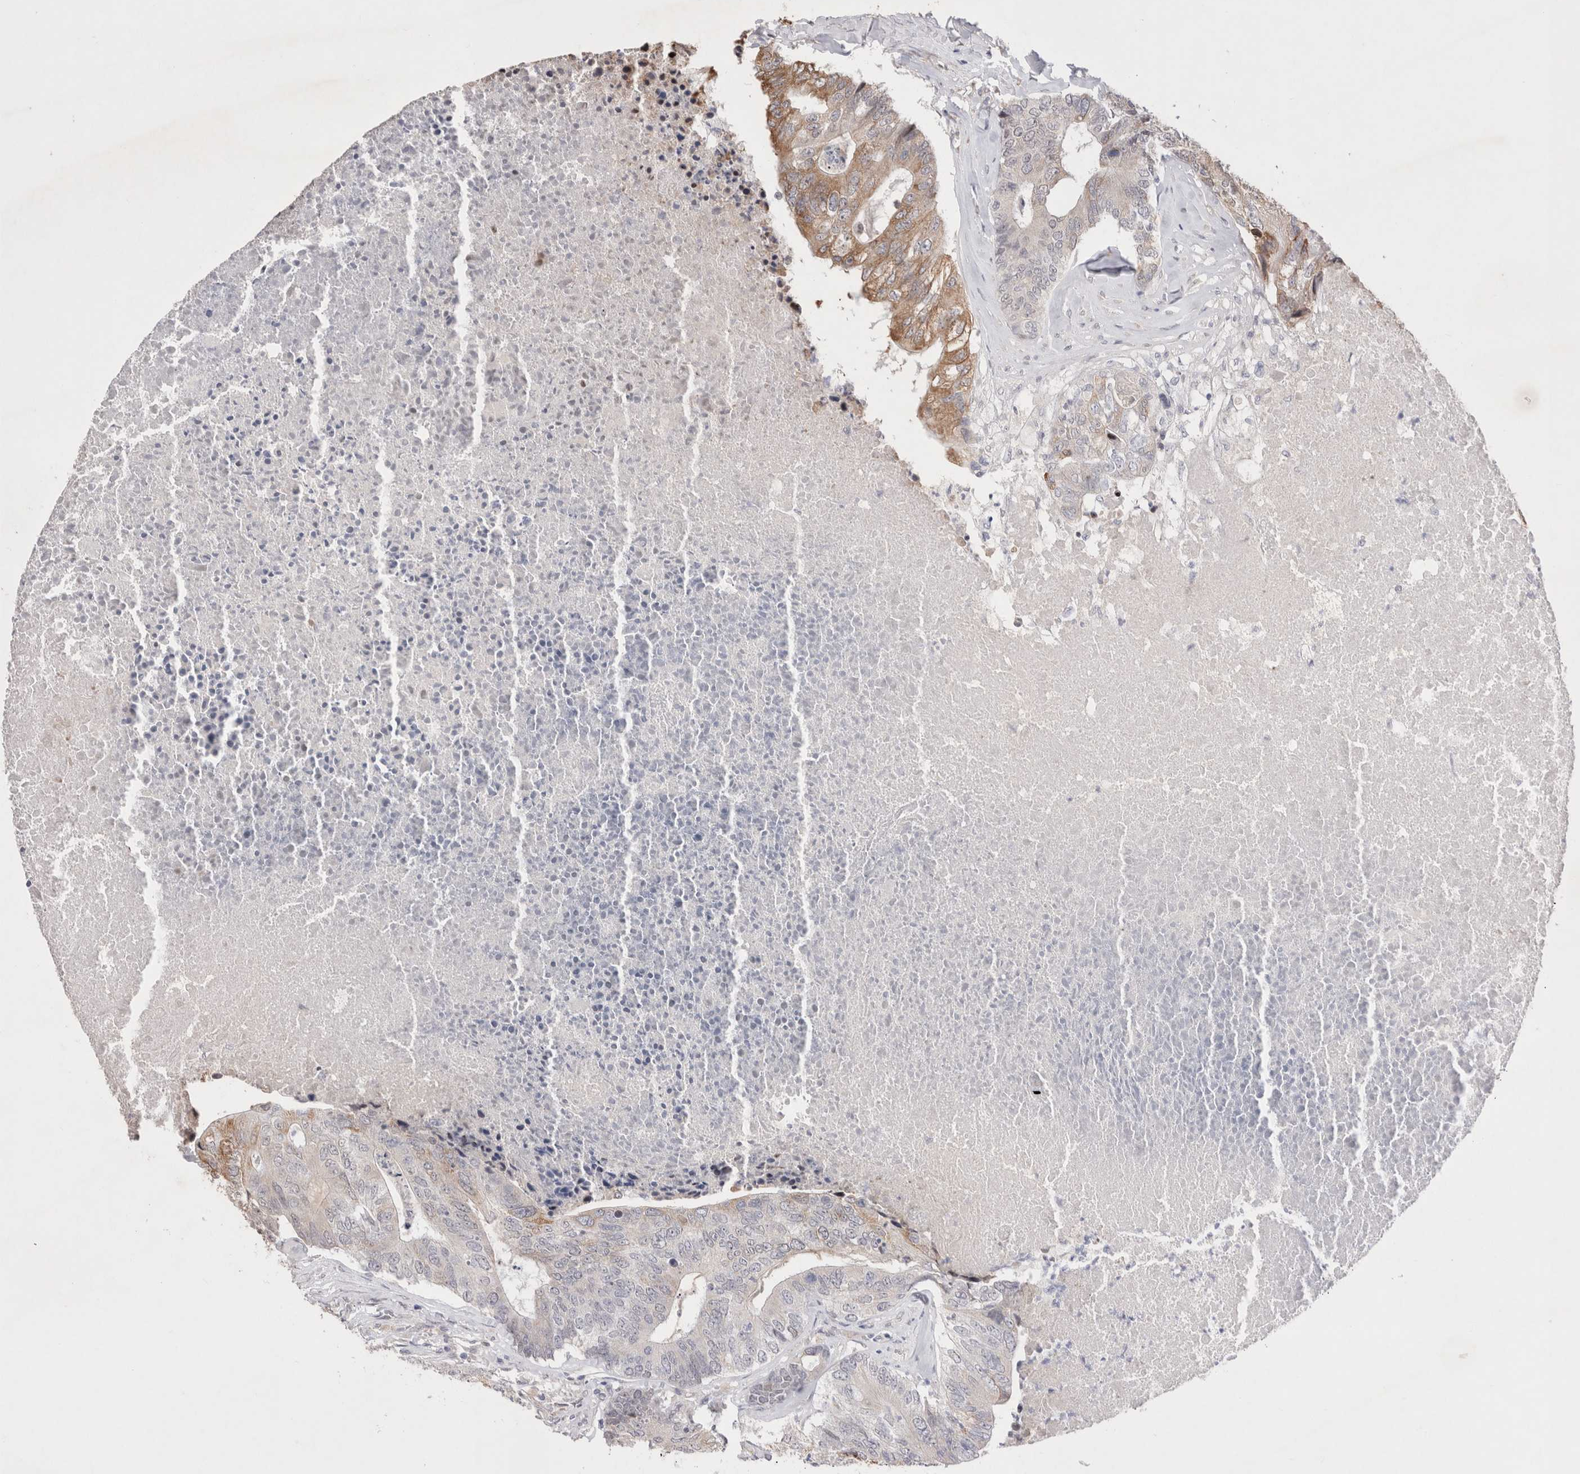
{"staining": {"intensity": "moderate", "quantity": "<25%", "location": "cytoplasmic/membranous"}, "tissue": "colorectal cancer", "cell_type": "Tumor cells", "image_type": "cancer", "snomed": [{"axis": "morphology", "description": "Adenocarcinoma, NOS"}, {"axis": "topography", "description": "Colon"}], "caption": "This histopathology image displays IHC staining of human colorectal cancer, with low moderate cytoplasmic/membranous positivity in approximately <25% of tumor cells.", "gene": "GIMAP6", "patient": {"sex": "female", "age": 67}}